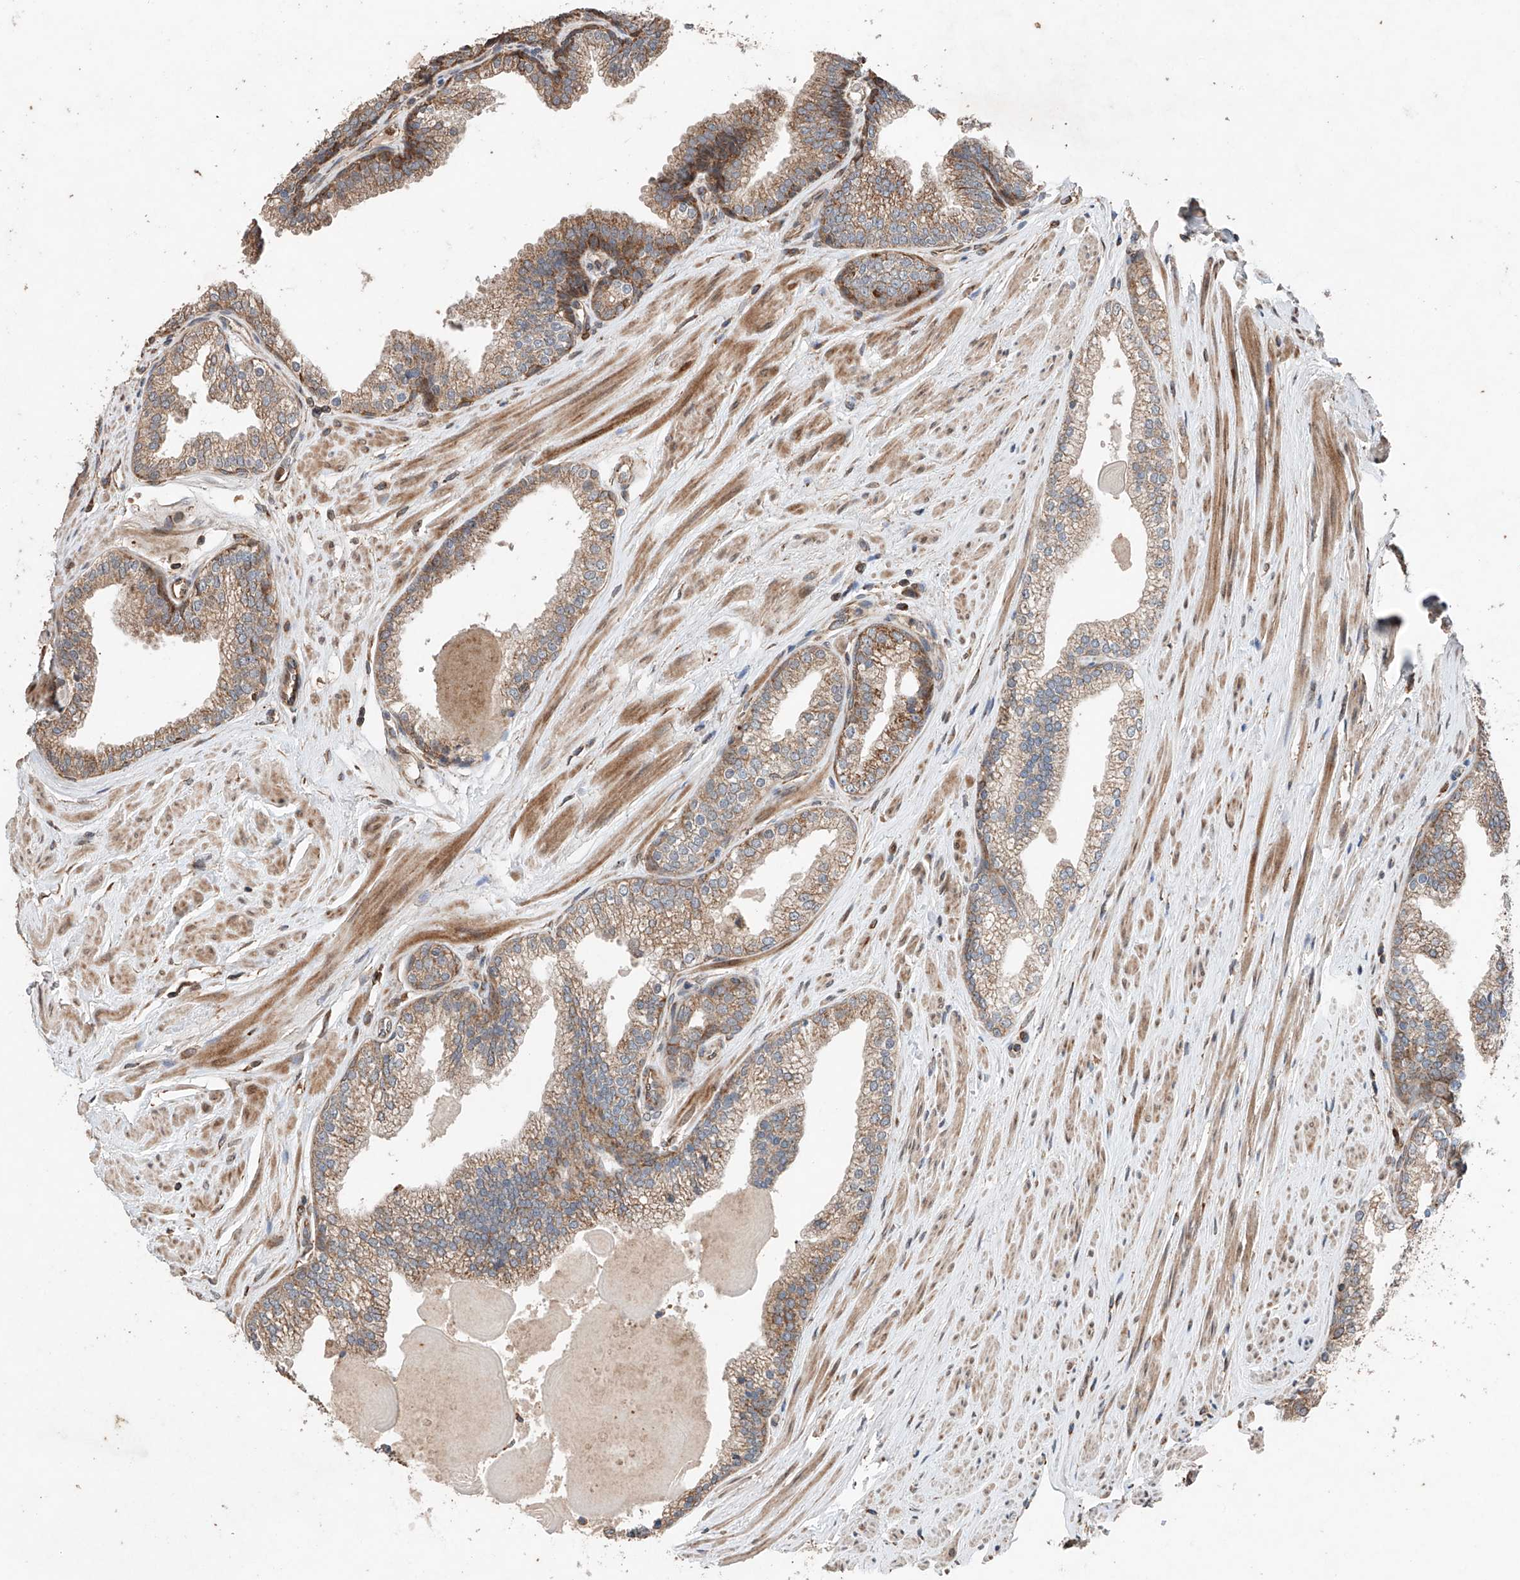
{"staining": {"intensity": "moderate", "quantity": ">75%", "location": "cytoplasmic/membranous"}, "tissue": "prostate cancer", "cell_type": "Tumor cells", "image_type": "cancer", "snomed": [{"axis": "morphology", "description": "Adenocarcinoma, High grade"}, {"axis": "topography", "description": "Prostate"}], "caption": "Immunohistochemistry (IHC) micrograph of neoplastic tissue: human prostate high-grade adenocarcinoma stained using immunohistochemistry displays medium levels of moderate protein expression localized specifically in the cytoplasmic/membranous of tumor cells, appearing as a cytoplasmic/membranous brown color.", "gene": "AP4B1", "patient": {"sex": "male", "age": 63}}